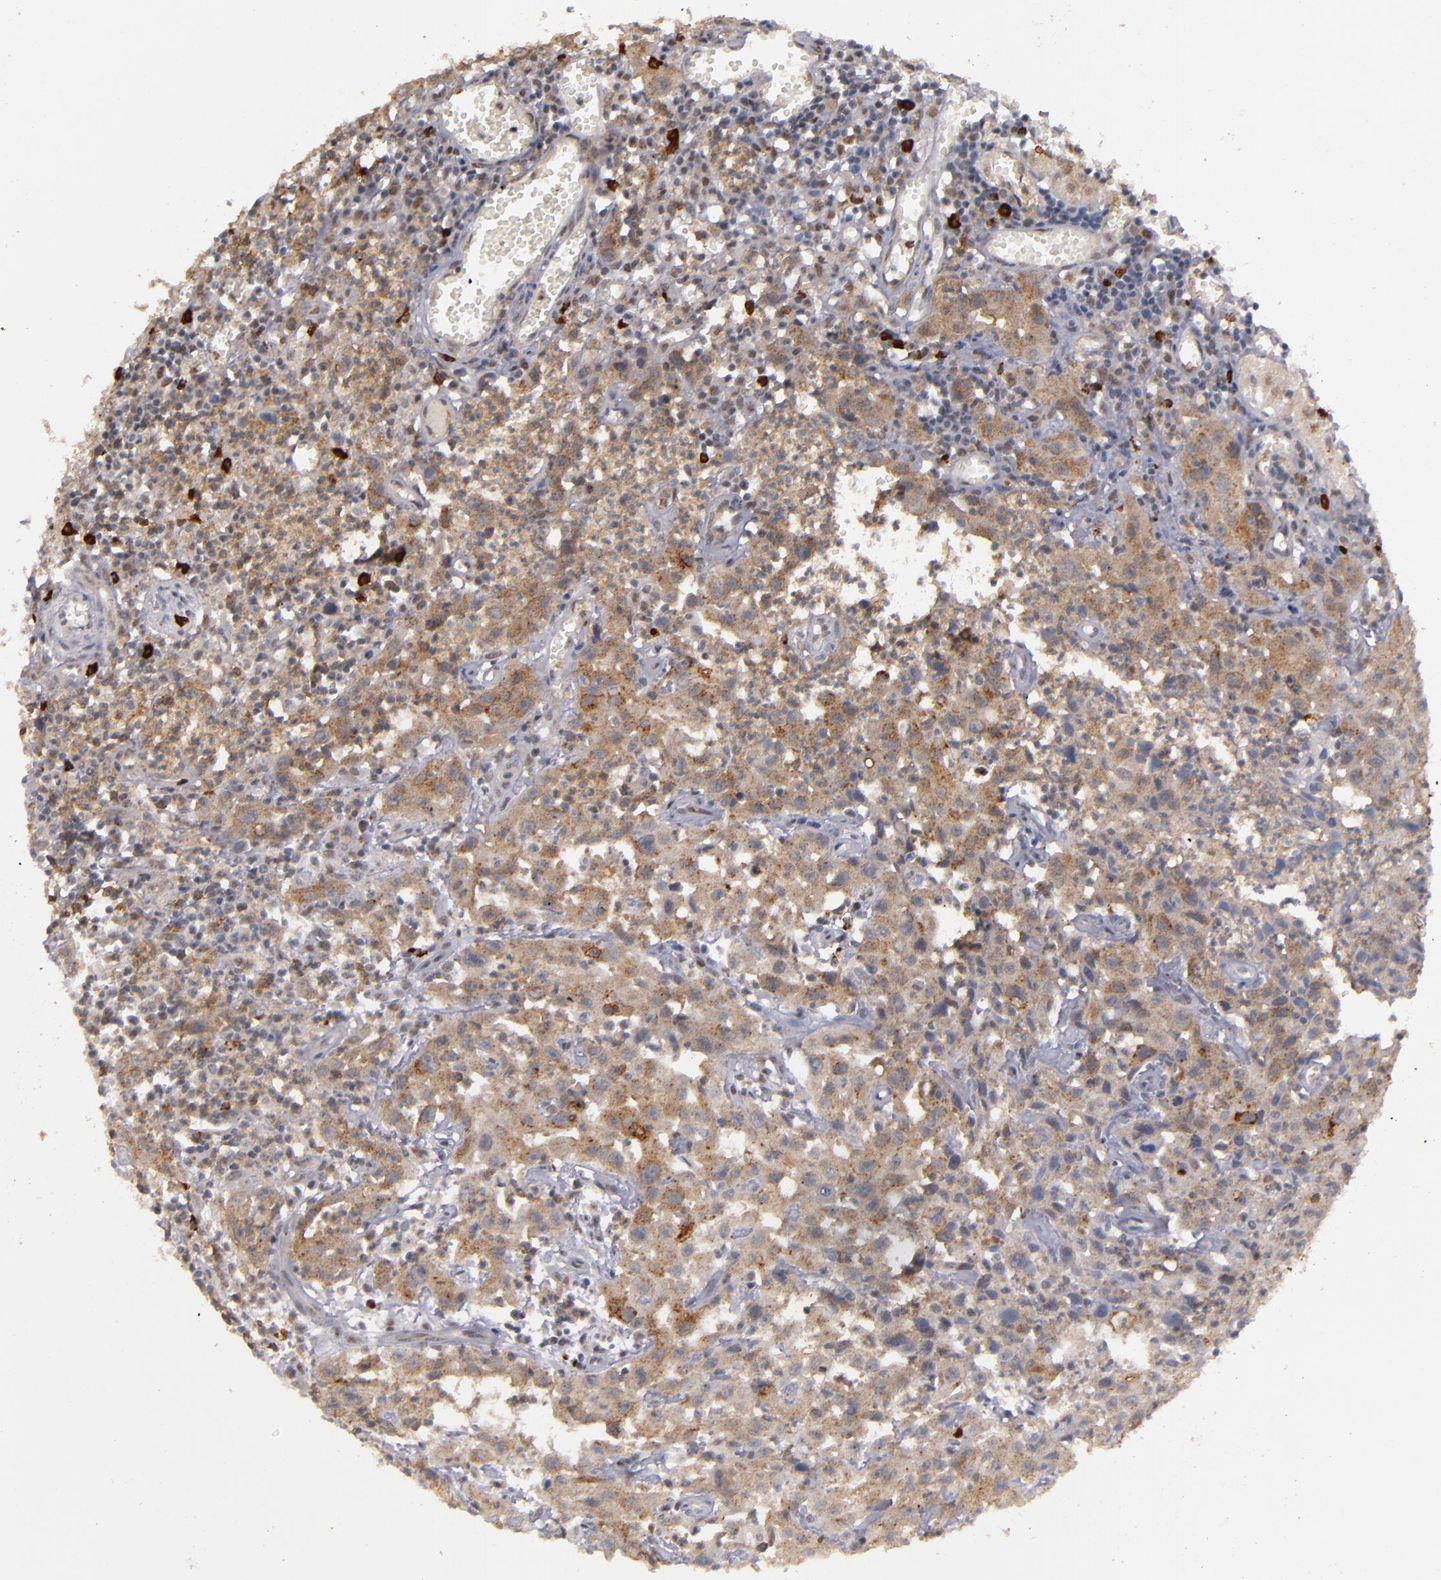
{"staining": {"intensity": "moderate", "quantity": ">75%", "location": "cytoplasmic/membranous"}, "tissue": "urothelial cancer", "cell_type": "Tumor cells", "image_type": "cancer", "snomed": [{"axis": "morphology", "description": "Urothelial carcinoma, High grade"}, {"axis": "topography", "description": "Urinary bladder"}], "caption": "A histopathology image of human urothelial cancer stained for a protein demonstrates moderate cytoplasmic/membranous brown staining in tumor cells. (DAB (3,3'-diaminobenzidine) IHC, brown staining for protein, blue staining for nuclei).", "gene": "STX3", "patient": {"sex": "male", "age": 66}}